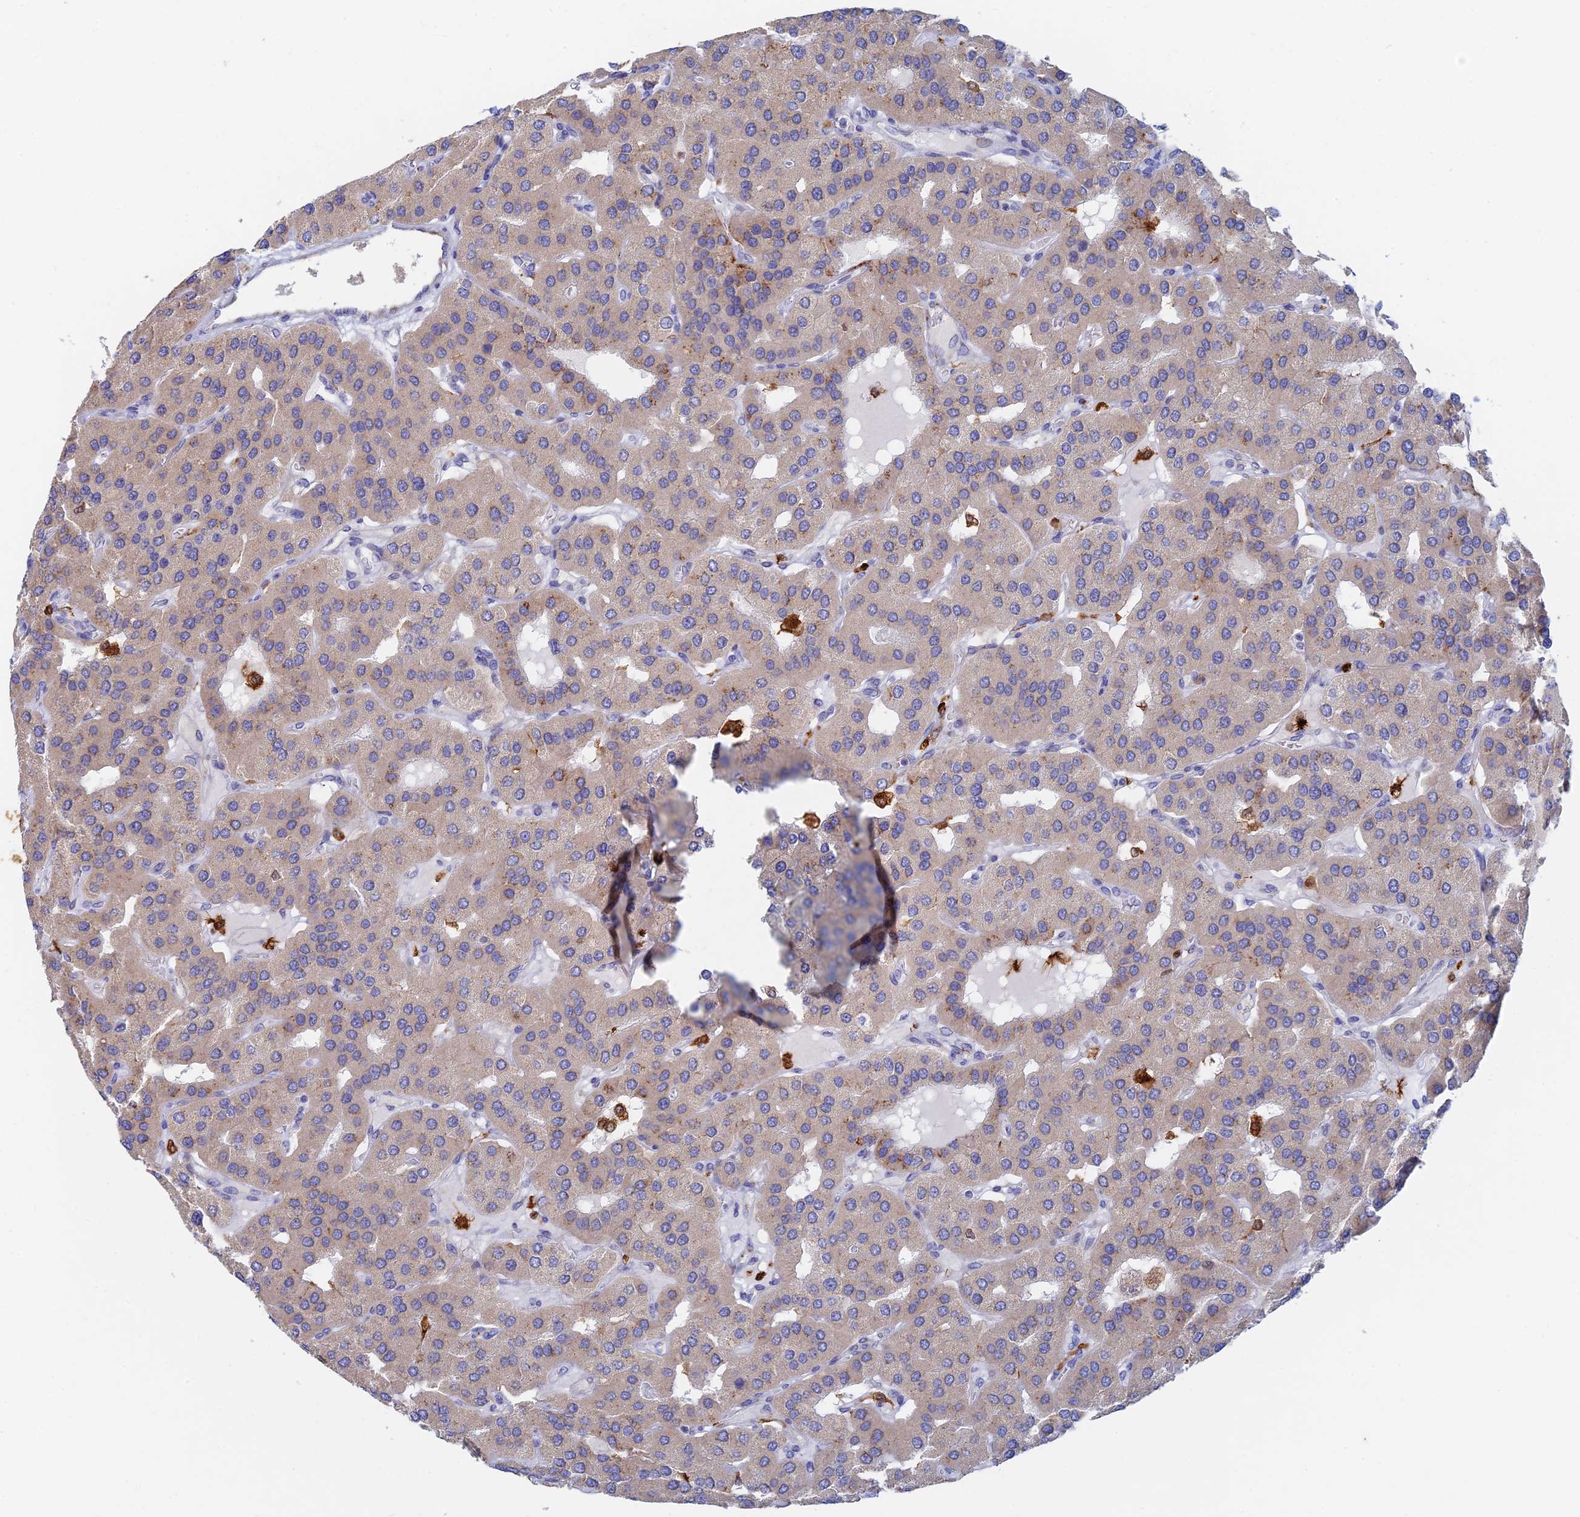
{"staining": {"intensity": "weak", "quantity": "25%-75%", "location": "cytoplasmic/membranous"}, "tissue": "parathyroid gland", "cell_type": "Glandular cells", "image_type": "normal", "snomed": [{"axis": "morphology", "description": "Normal tissue, NOS"}, {"axis": "morphology", "description": "Adenoma, NOS"}, {"axis": "topography", "description": "Parathyroid gland"}], "caption": "About 25%-75% of glandular cells in normal human parathyroid gland show weak cytoplasmic/membranous protein staining as visualized by brown immunohistochemical staining.", "gene": "SLC24A3", "patient": {"sex": "female", "age": 86}}